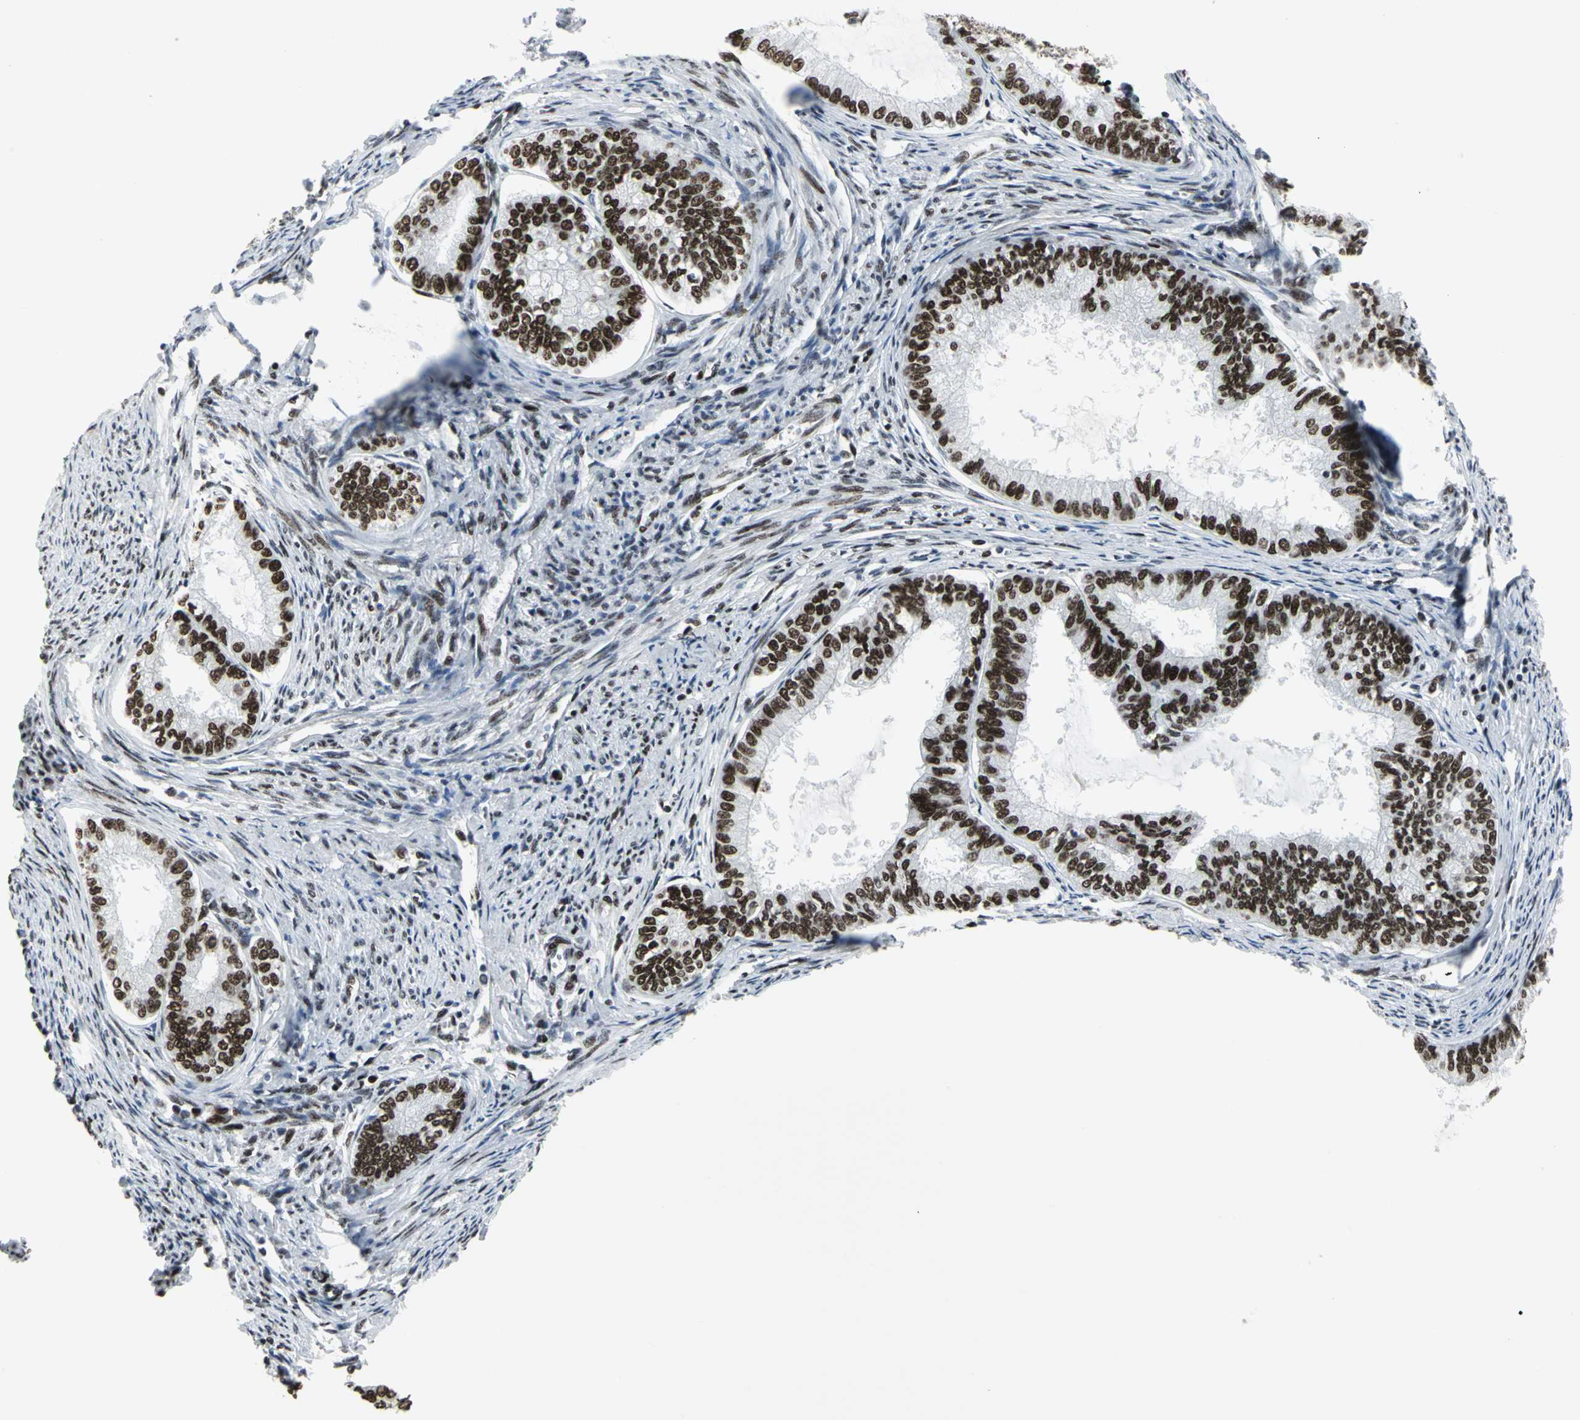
{"staining": {"intensity": "strong", "quantity": ">75%", "location": "nuclear"}, "tissue": "endometrial cancer", "cell_type": "Tumor cells", "image_type": "cancer", "snomed": [{"axis": "morphology", "description": "Adenocarcinoma, NOS"}, {"axis": "topography", "description": "Endometrium"}], "caption": "Immunohistochemistry (IHC) (DAB (3,3'-diaminobenzidine)) staining of human endometrial adenocarcinoma displays strong nuclear protein expression in about >75% of tumor cells.", "gene": "SMARCA4", "patient": {"sex": "female", "age": 86}}